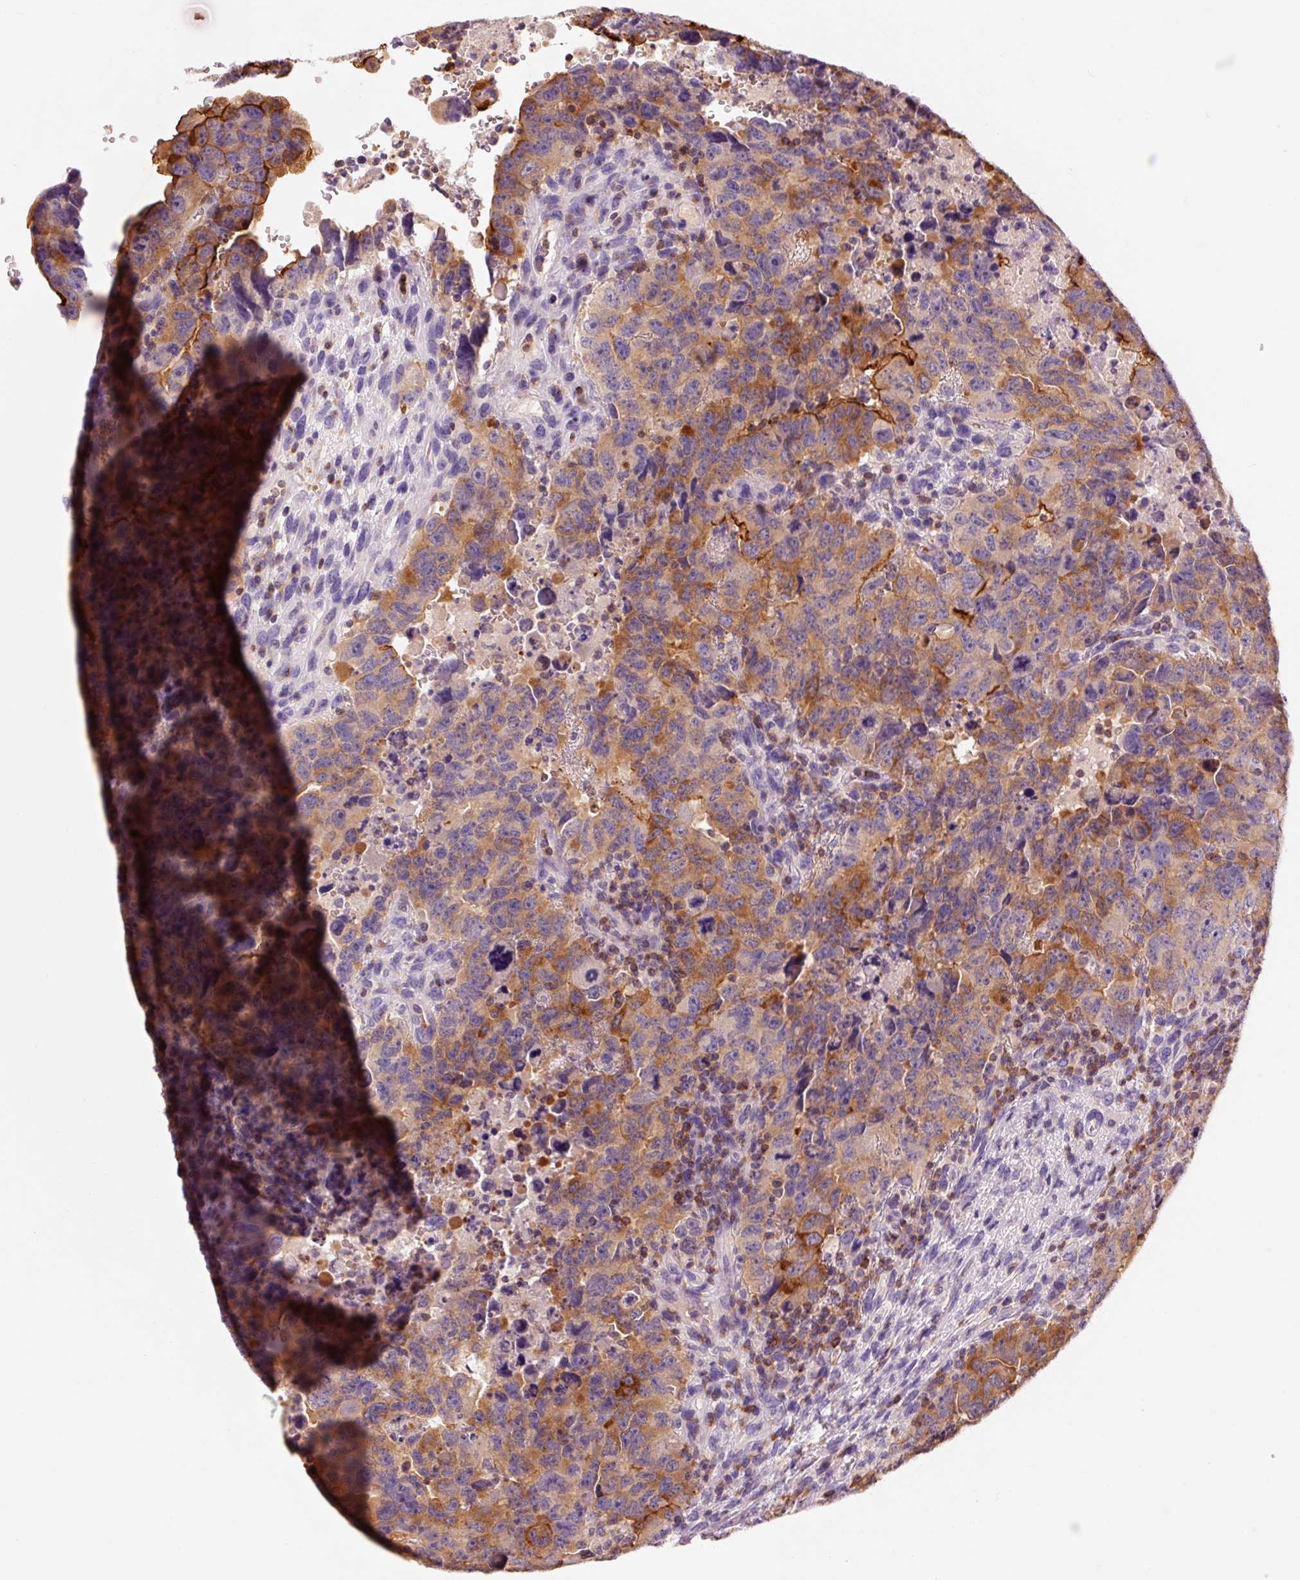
{"staining": {"intensity": "moderate", "quantity": ">75%", "location": "cytoplasmic/membranous"}, "tissue": "testis cancer", "cell_type": "Tumor cells", "image_type": "cancer", "snomed": [{"axis": "morphology", "description": "Carcinoma, Embryonal, NOS"}, {"axis": "topography", "description": "Testis"}], "caption": "The histopathology image demonstrates immunohistochemical staining of testis embryonal carcinoma. There is moderate cytoplasmic/membranous positivity is present in about >75% of tumor cells.", "gene": "OR8K1", "patient": {"sex": "male", "age": 24}}